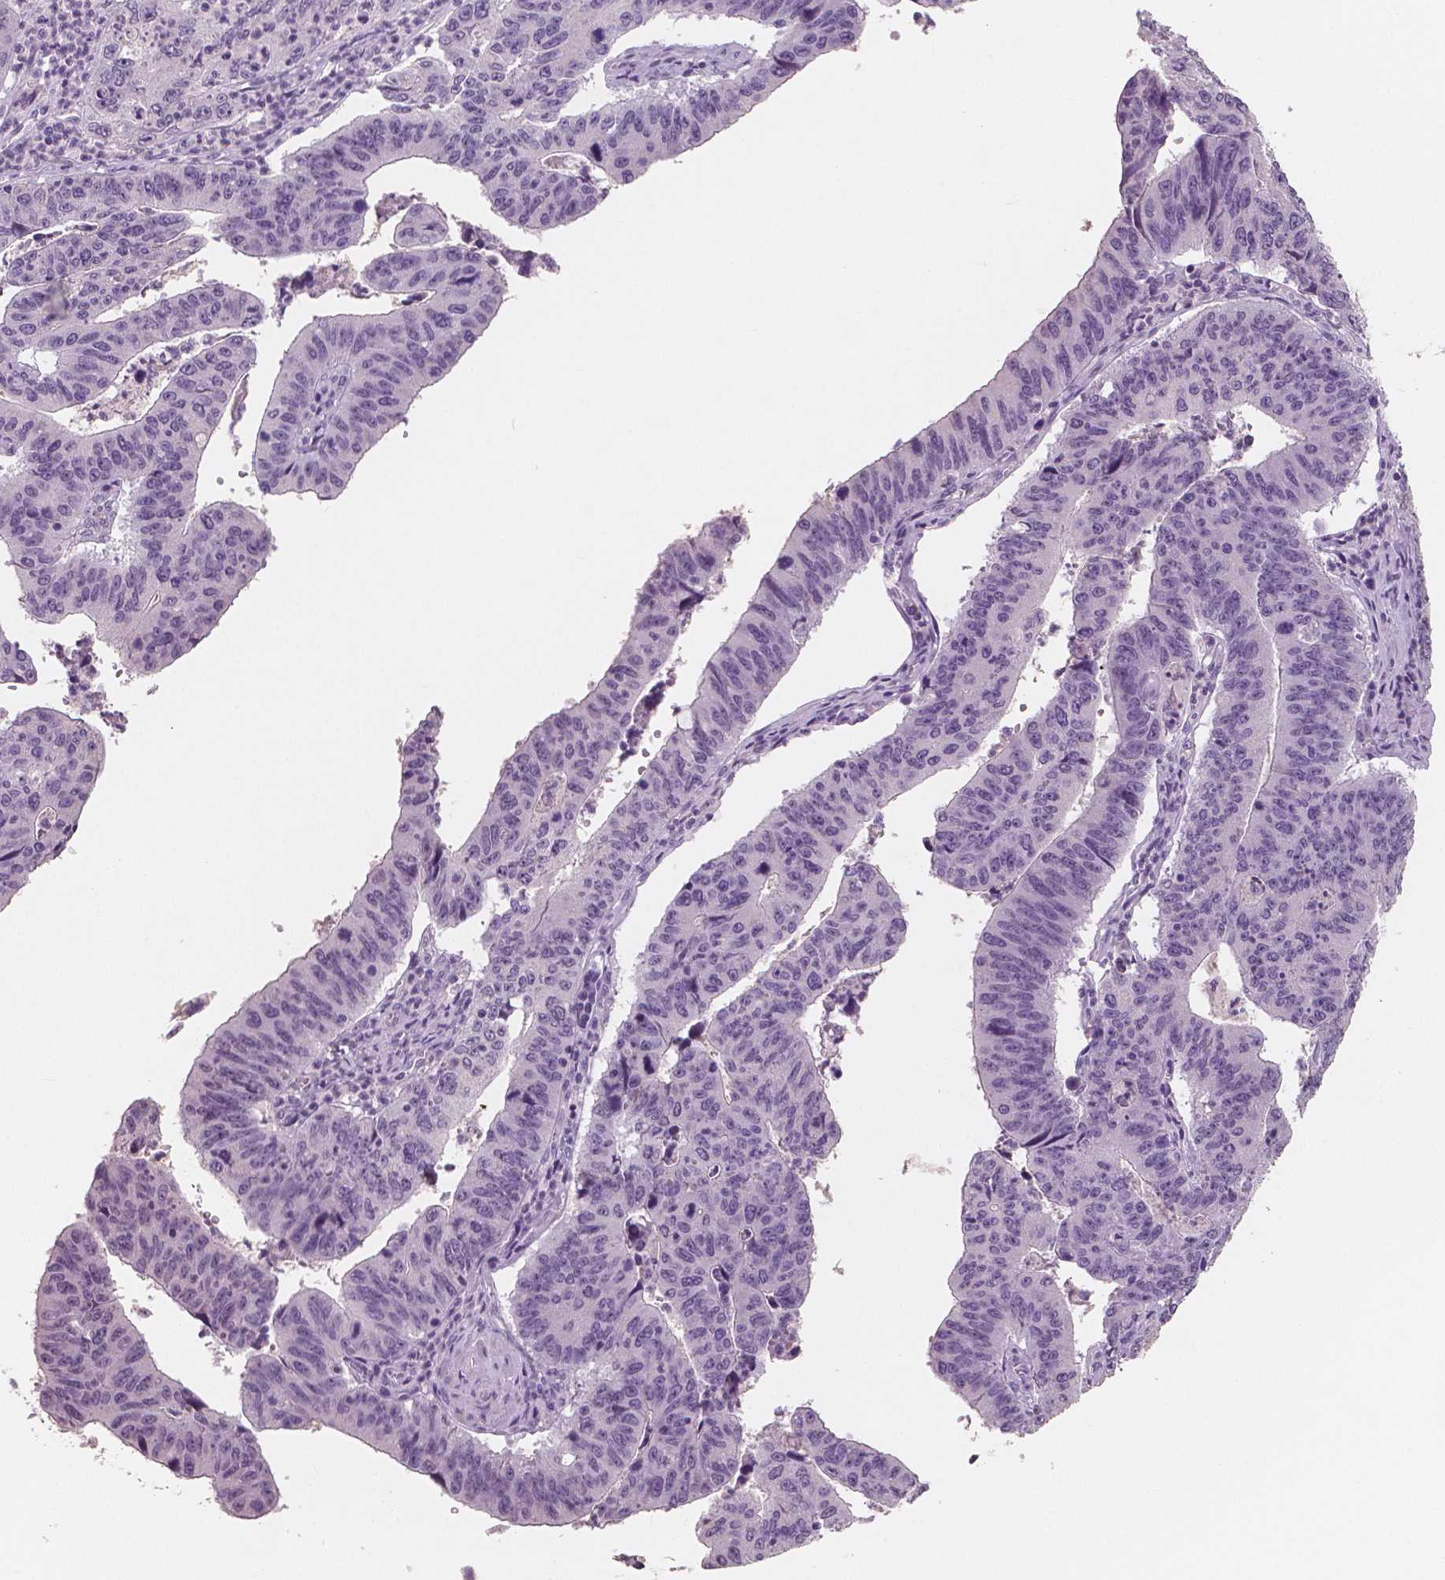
{"staining": {"intensity": "negative", "quantity": "none", "location": "none"}, "tissue": "stomach cancer", "cell_type": "Tumor cells", "image_type": "cancer", "snomed": [{"axis": "morphology", "description": "Adenocarcinoma, NOS"}, {"axis": "topography", "description": "Stomach"}], "caption": "Adenocarcinoma (stomach) stained for a protein using immunohistochemistry (IHC) demonstrates no staining tumor cells.", "gene": "NECAB1", "patient": {"sex": "male", "age": 59}}